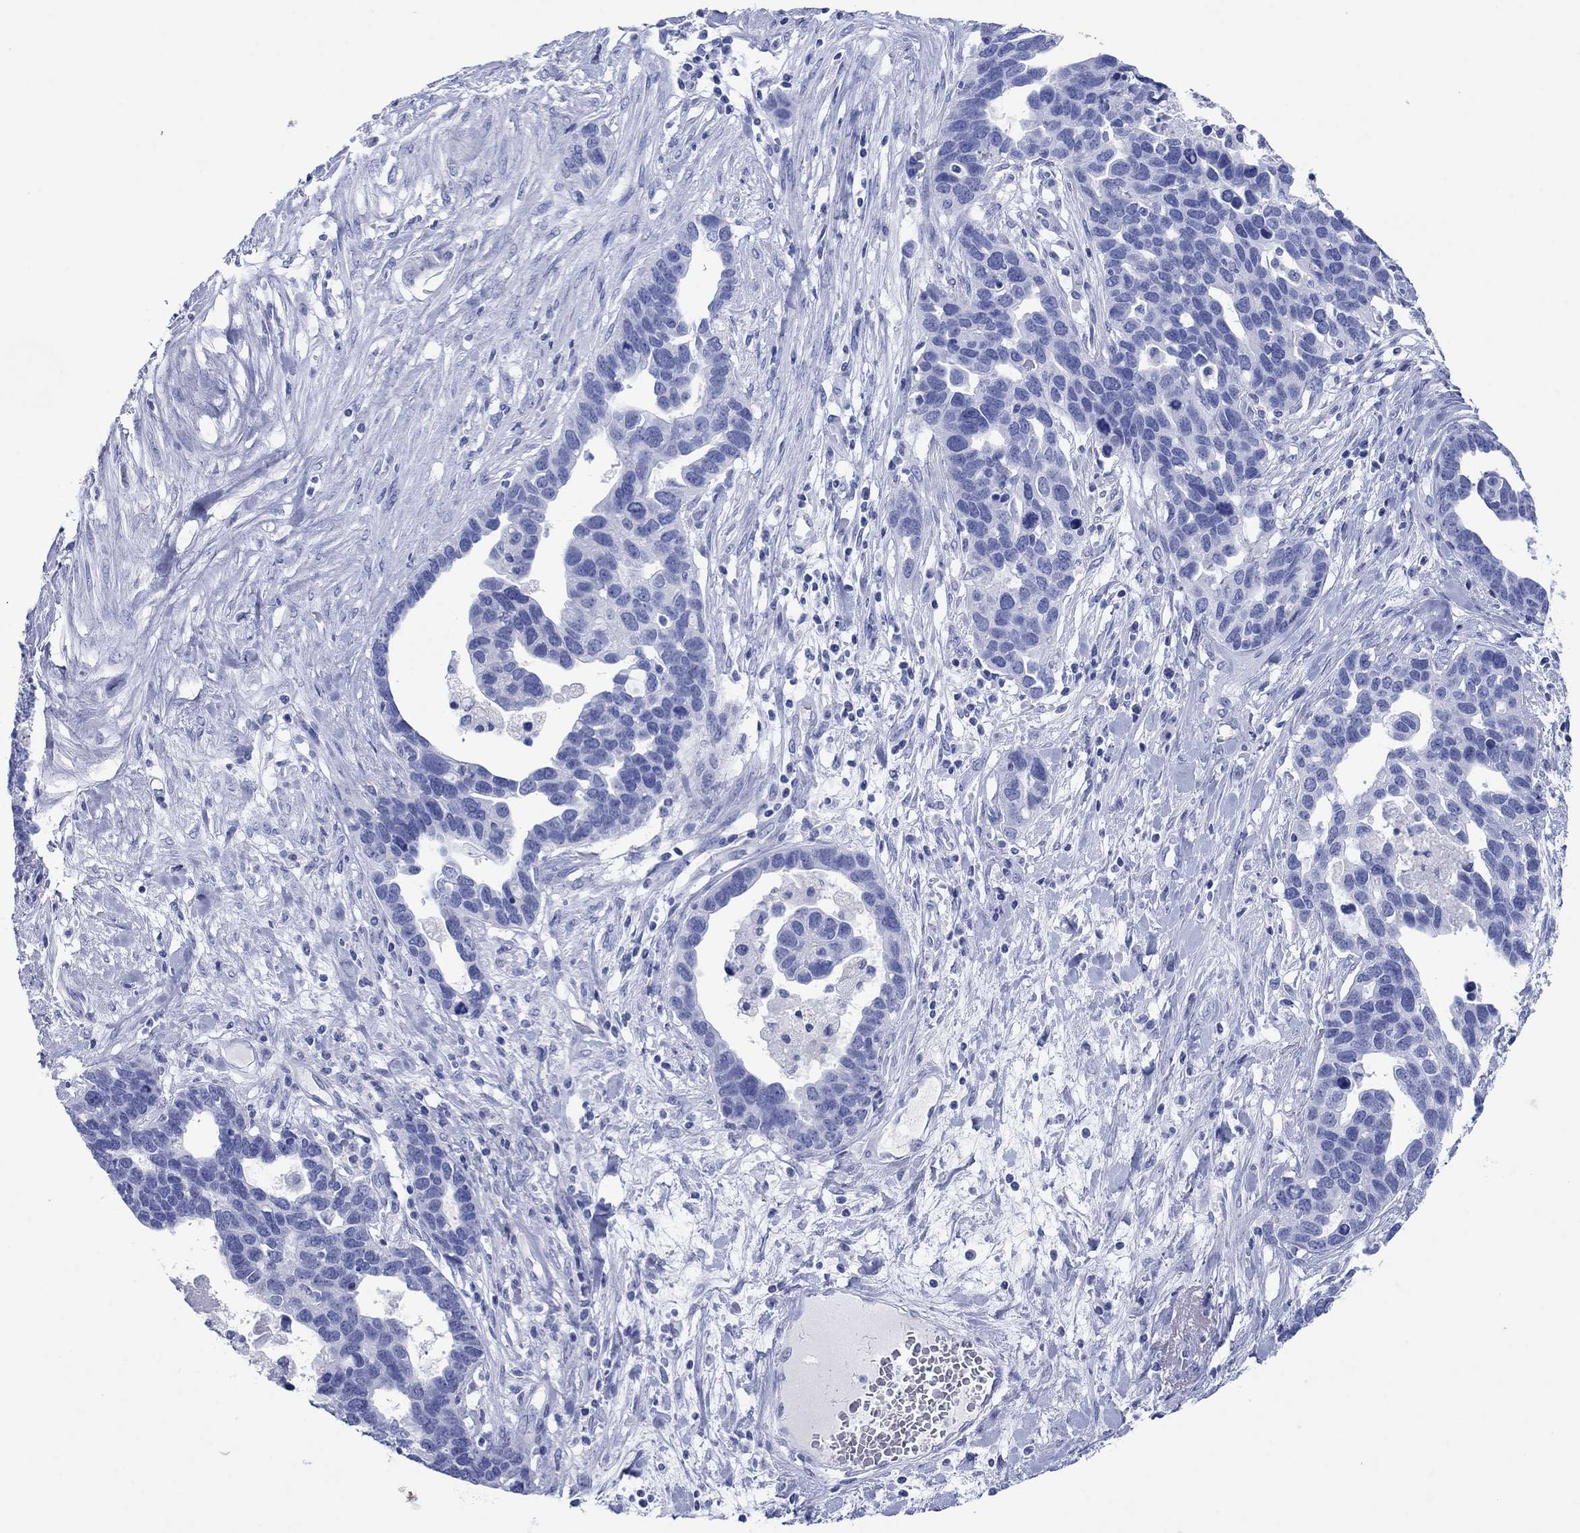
{"staining": {"intensity": "negative", "quantity": "none", "location": "none"}, "tissue": "ovarian cancer", "cell_type": "Tumor cells", "image_type": "cancer", "snomed": [{"axis": "morphology", "description": "Cystadenocarcinoma, serous, NOS"}, {"axis": "topography", "description": "Ovary"}], "caption": "Immunohistochemical staining of human serous cystadenocarcinoma (ovarian) shows no significant expression in tumor cells. (IHC, brightfield microscopy, high magnification).", "gene": "ATP4A", "patient": {"sex": "female", "age": 54}}